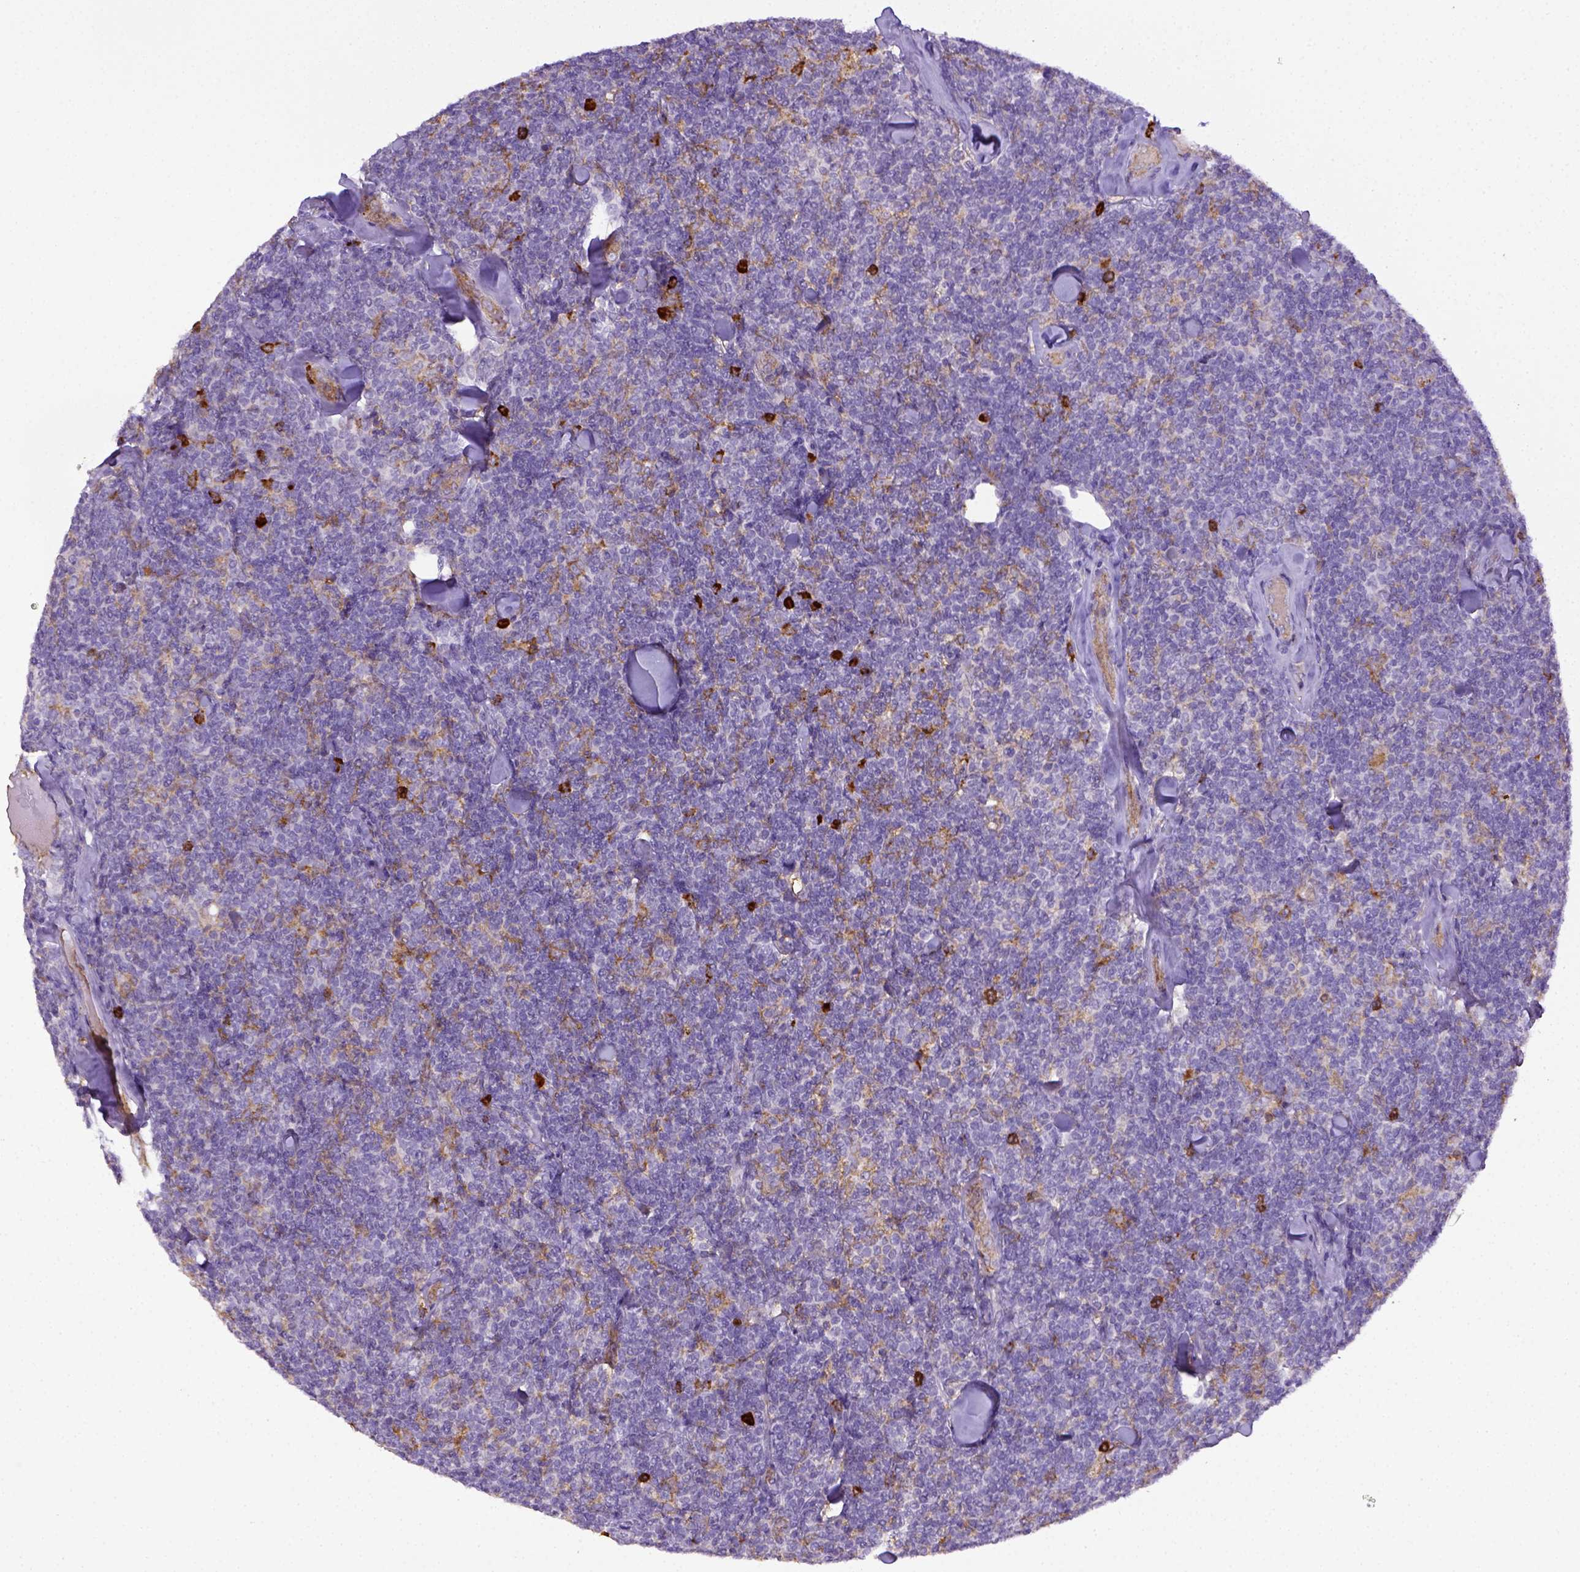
{"staining": {"intensity": "negative", "quantity": "none", "location": "none"}, "tissue": "lymphoma", "cell_type": "Tumor cells", "image_type": "cancer", "snomed": [{"axis": "morphology", "description": "Malignant lymphoma, non-Hodgkin's type, Low grade"}, {"axis": "topography", "description": "Lymph node"}], "caption": "IHC histopathology image of human malignant lymphoma, non-Hodgkin's type (low-grade) stained for a protein (brown), which exhibits no positivity in tumor cells.", "gene": "ITGAM", "patient": {"sex": "female", "age": 56}}